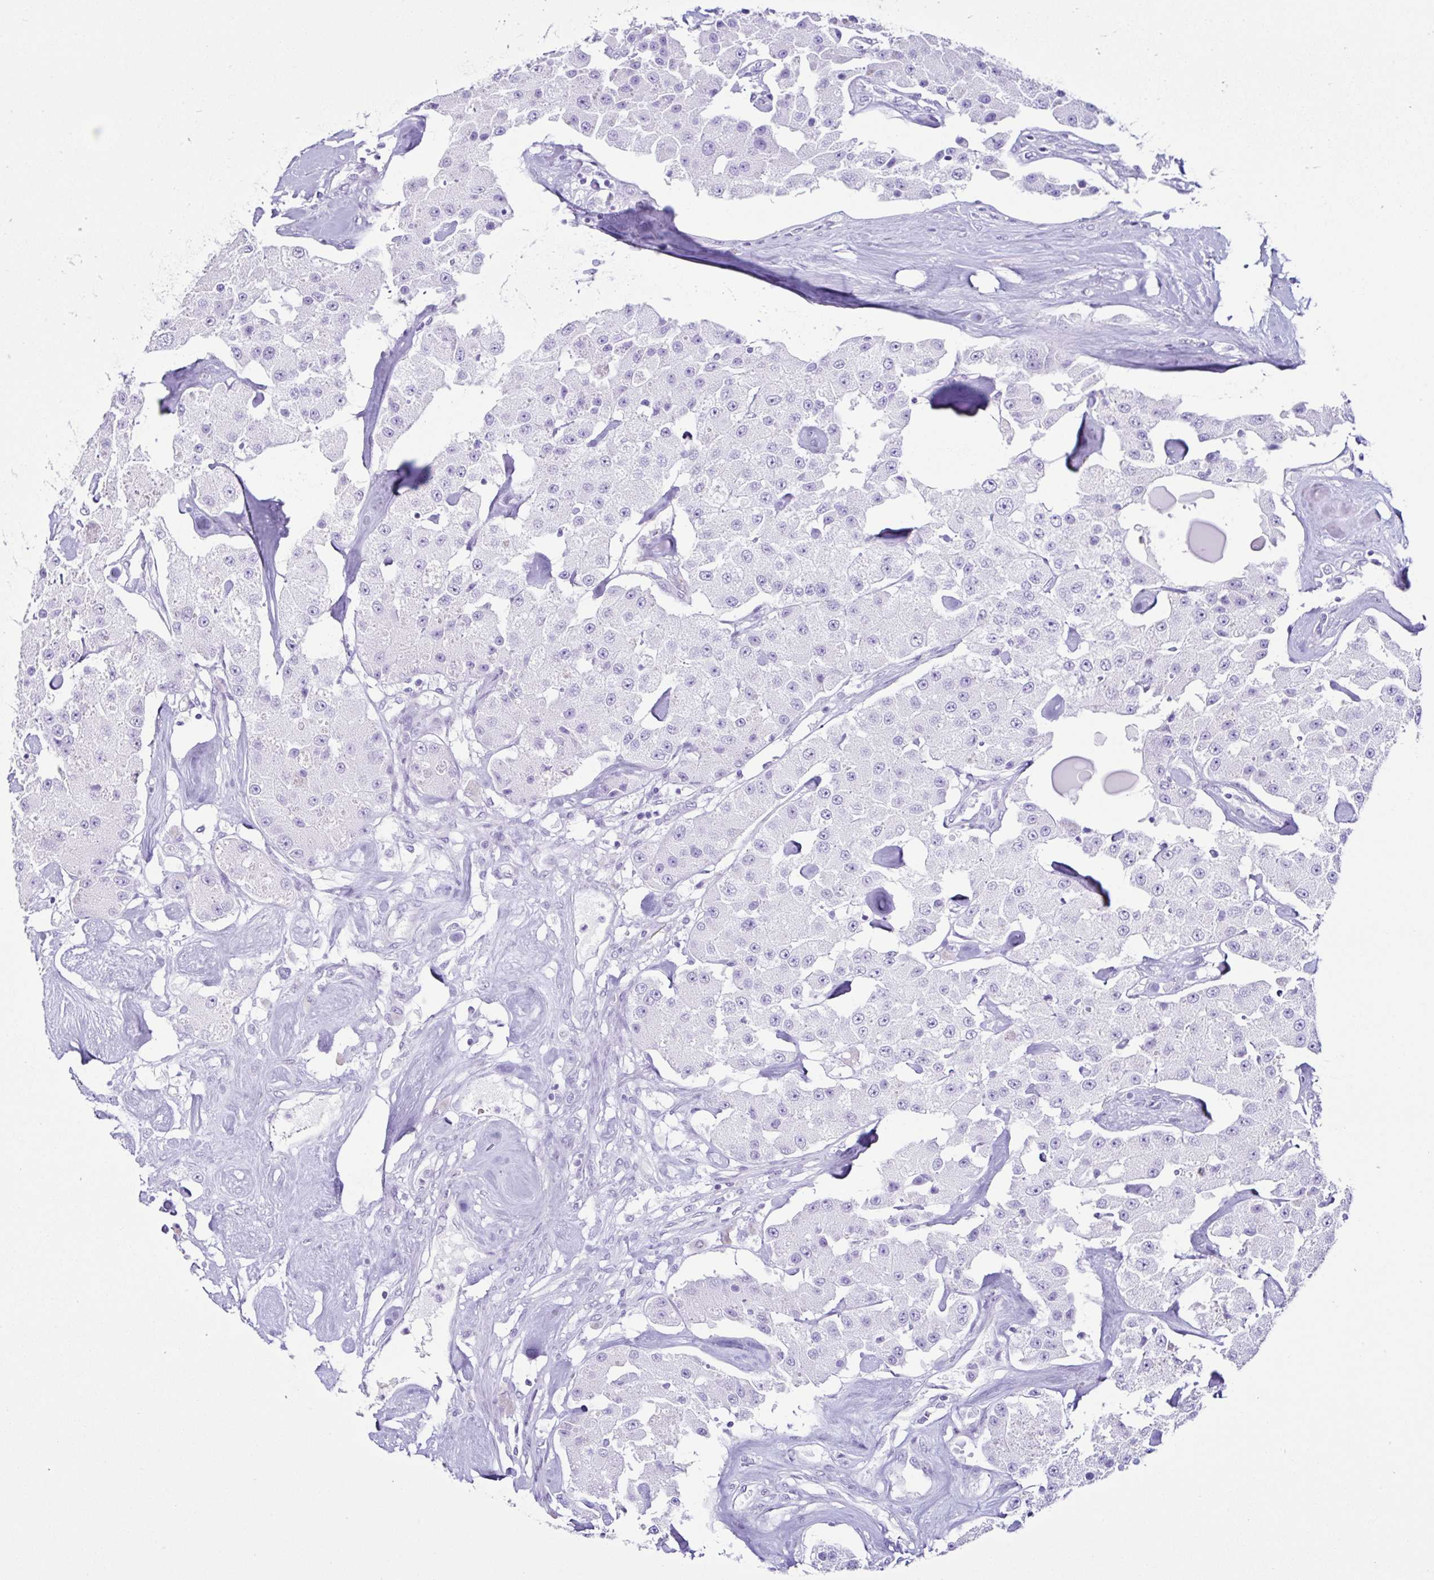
{"staining": {"intensity": "negative", "quantity": "none", "location": "none"}, "tissue": "carcinoid", "cell_type": "Tumor cells", "image_type": "cancer", "snomed": [{"axis": "morphology", "description": "Carcinoid, malignant, NOS"}, {"axis": "topography", "description": "Pancreas"}], "caption": "Immunohistochemistry (IHC) micrograph of human carcinoid stained for a protein (brown), which reveals no positivity in tumor cells.", "gene": "PIGF", "patient": {"sex": "male", "age": 41}}